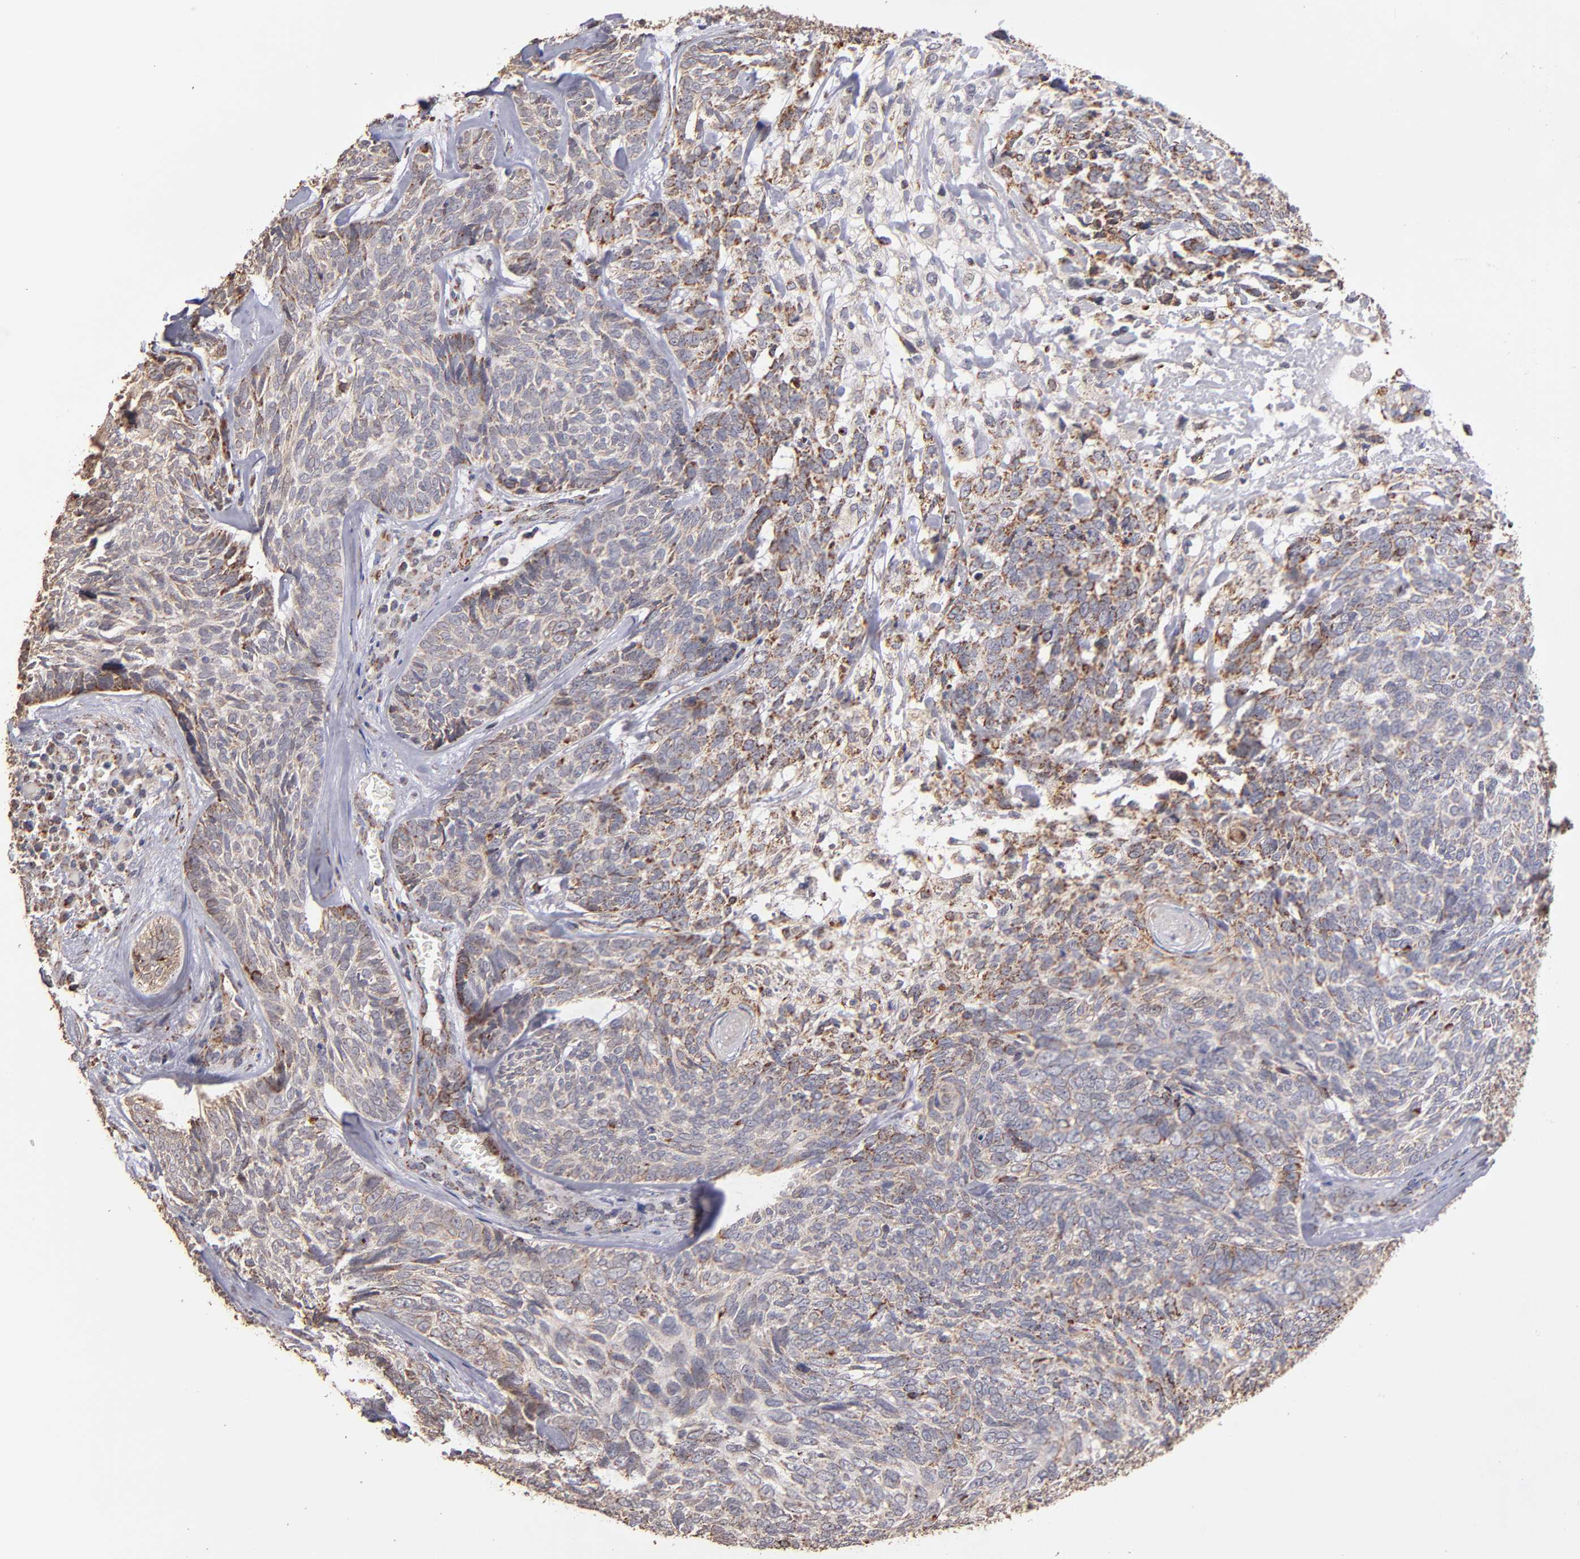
{"staining": {"intensity": "weak", "quantity": ">75%", "location": "cytoplasmic/membranous"}, "tissue": "skin cancer", "cell_type": "Tumor cells", "image_type": "cancer", "snomed": [{"axis": "morphology", "description": "Basal cell carcinoma"}, {"axis": "topography", "description": "Skin"}], "caption": "IHC micrograph of neoplastic tissue: human skin cancer stained using IHC shows low levels of weak protein expression localized specifically in the cytoplasmic/membranous of tumor cells, appearing as a cytoplasmic/membranous brown color.", "gene": "DLST", "patient": {"sex": "male", "age": 72}}